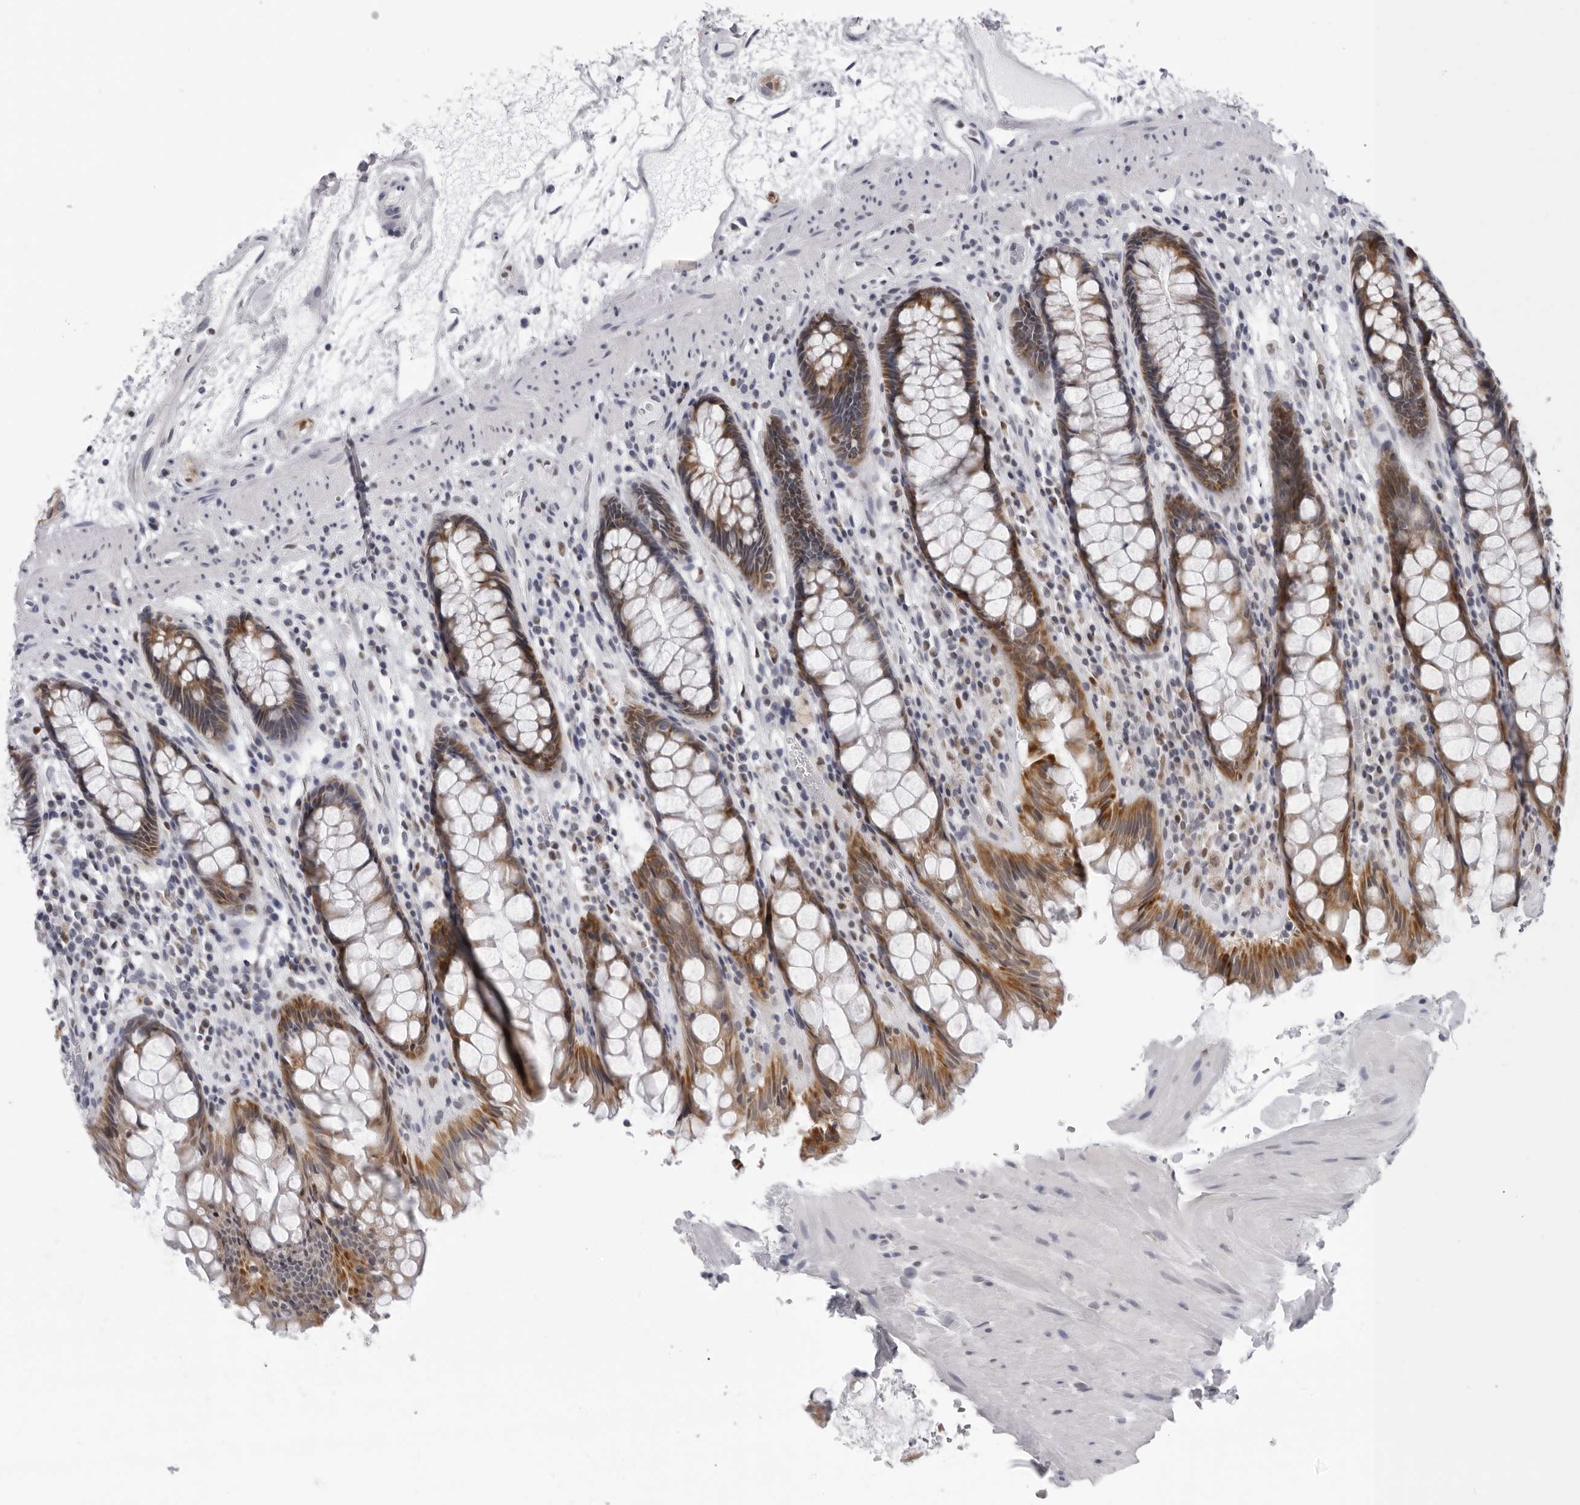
{"staining": {"intensity": "moderate", "quantity": ">75%", "location": "cytoplasmic/membranous"}, "tissue": "rectum", "cell_type": "Glandular cells", "image_type": "normal", "snomed": [{"axis": "morphology", "description": "Normal tissue, NOS"}, {"axis": "topography", "description": "Rectum"}], "caption": "A medium amount of moderate cytoplasmic/membranous positivity is appreciated in approximately >75% of glandular cells in unremarkable rectum.", "gene": "CPT2", "patient": {"sex": "male", "age": 64}}